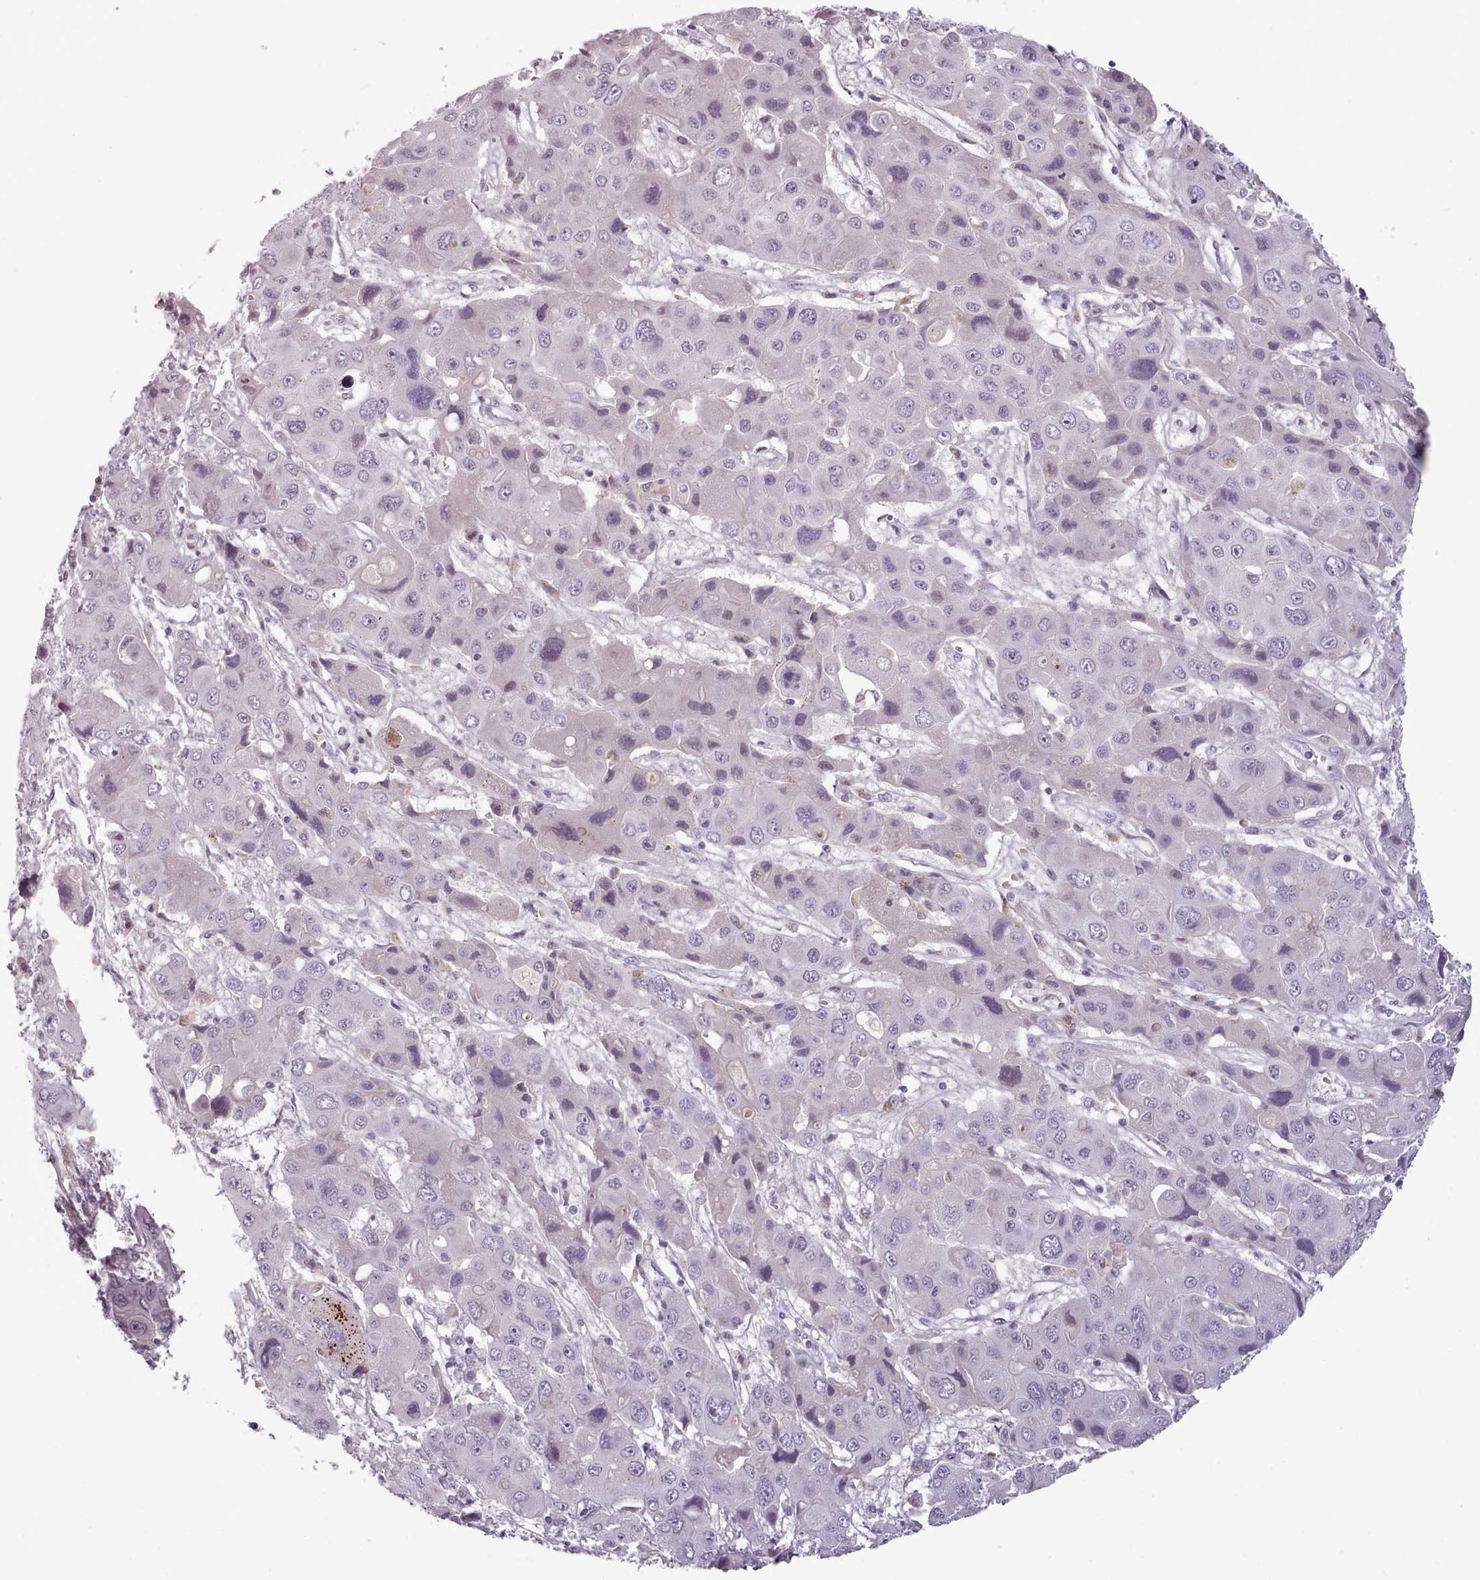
{"staining": {"intensity": "negative", "quantity": "none", "location": "none"}, "tissue": "liver cancer", "cell_type": "Tumor cells", "image_type": "cancer", "snomed": [{"axis": "morphology", "description": "Cholangiocarcinoma"}, {"axis": "topography", "description": "Liver"}], "caption": "Liver cholangiocarcinoma was stained to show a protein in brown. There is no significant positivity in tumor cells. (Stains: DAB IHC with hematoxylin counter stain, Microscopy: brightfield microscopy at high magnification).", "gene": "PBX4", "patient": {"sex": "male", "age": 67}}